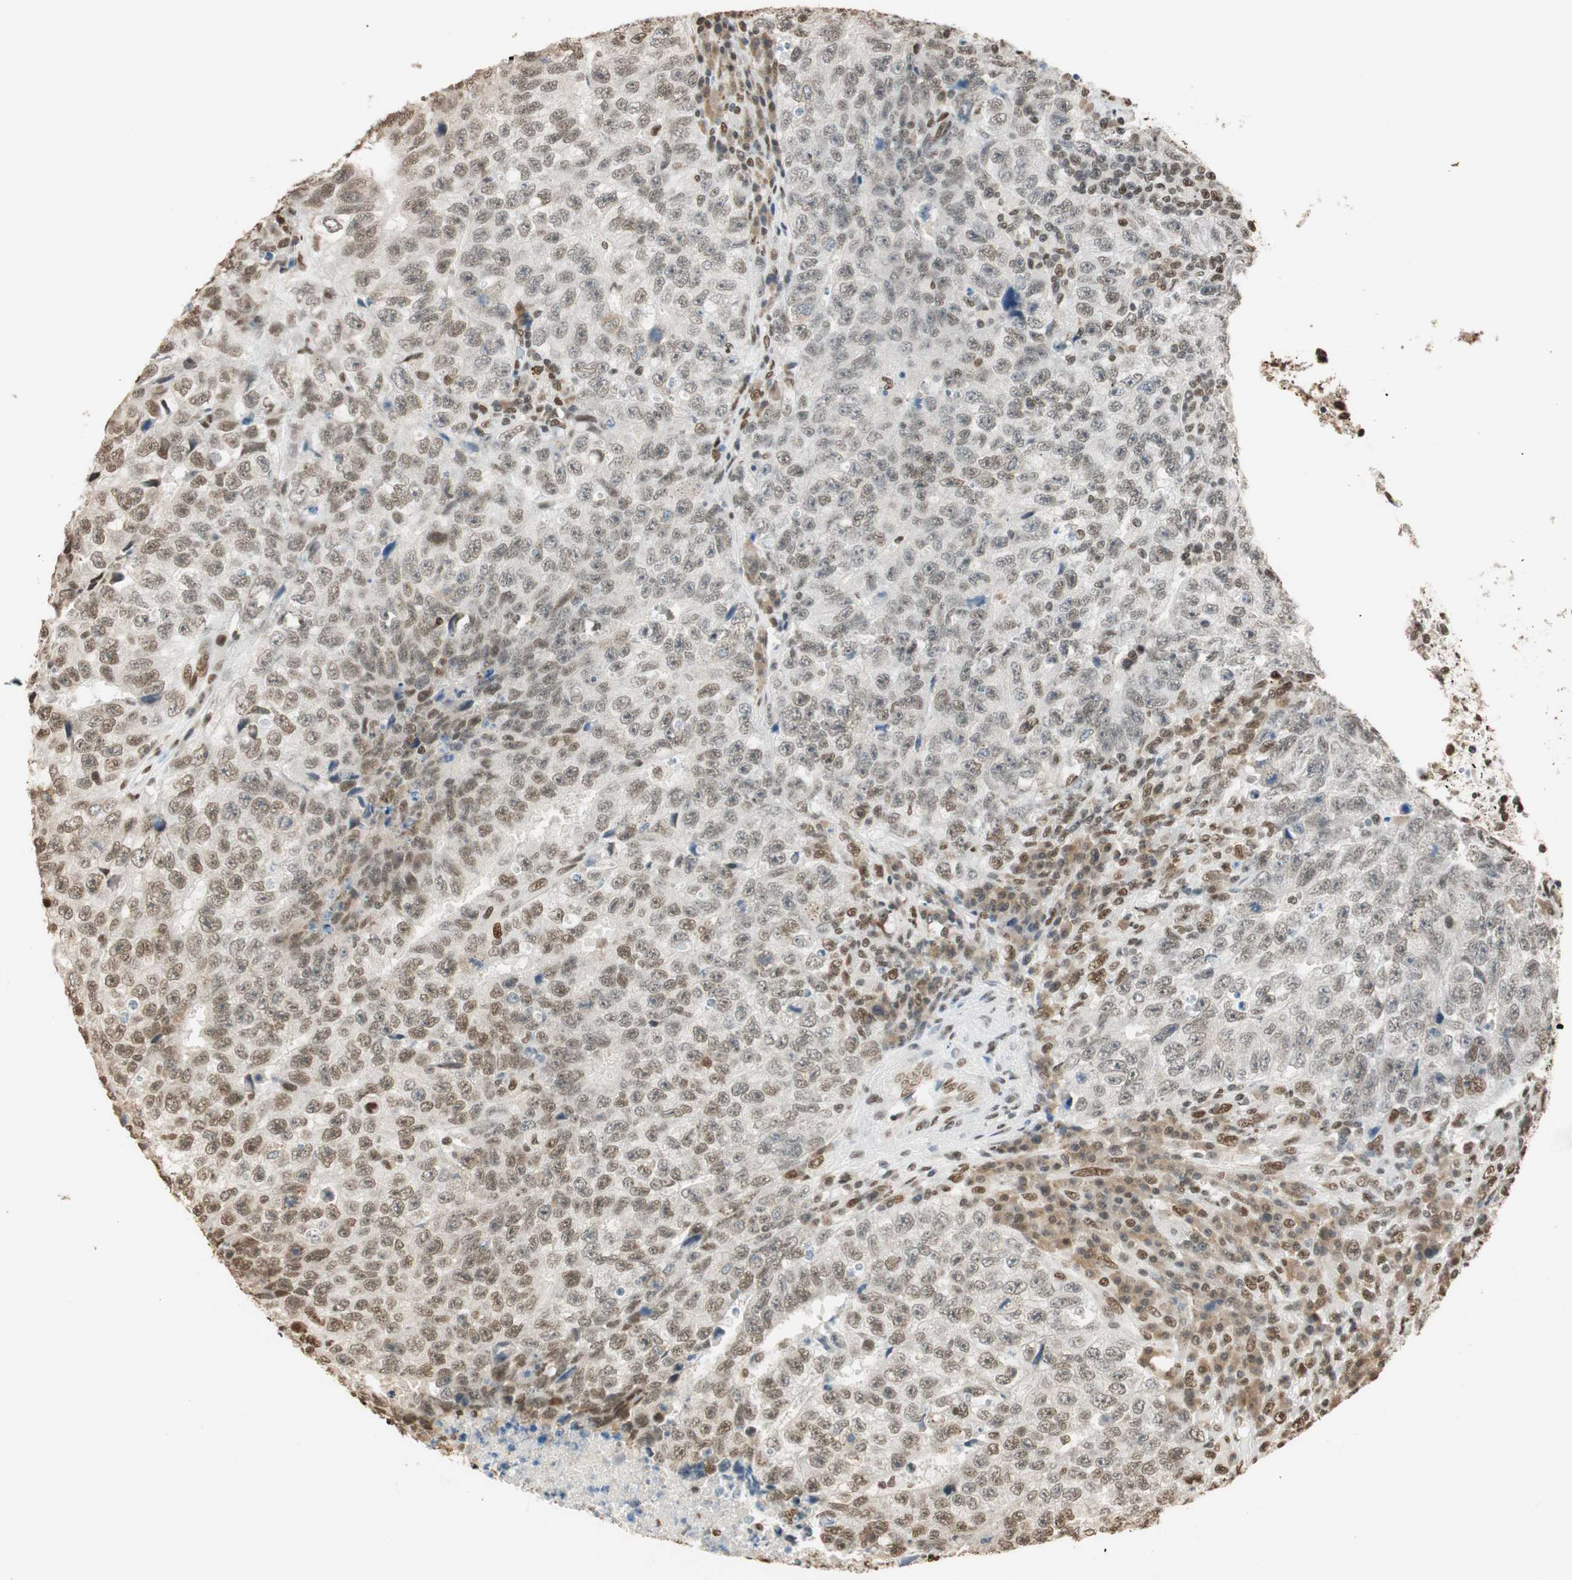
{"staining": {"intensity": "moderate", "quantity": ">75%", "location": "nuclear"}, "tissue": "testis cancer", "cell_type": "Tumor cells", "image_type": "cancer", "snomed": [{"axis": "morphology", "description": "Necrosis, NOS"}, {"axis": "morphology", "description": "Carcinoma, Embryonal, NOS"}, {"axis": "topography", "description": "Testis"}], "caption": "Immunohistochemical staining of testis cancer shows moderate nuclear protein positivity in about >75% of tumor cells.", "gene": "FANCG", "patient": {"sex": "male", "age": 19}}